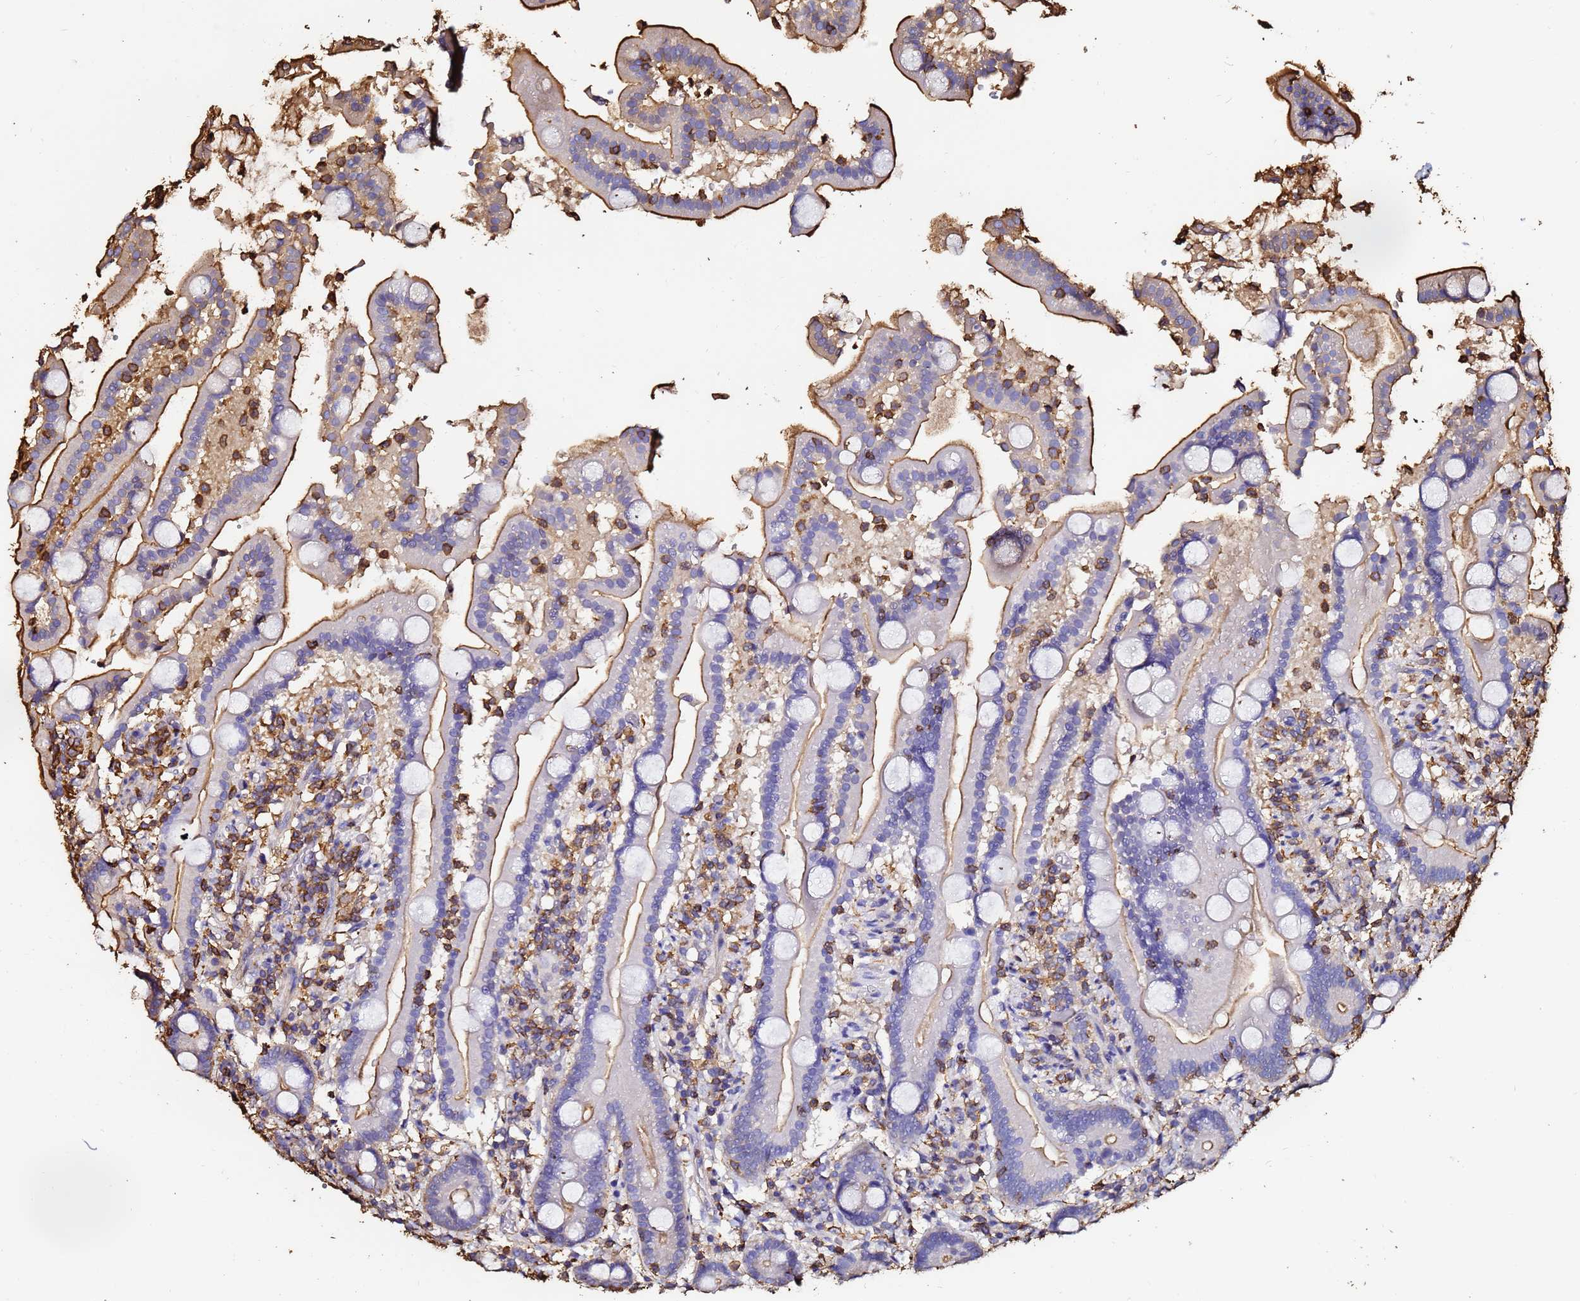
{"staining": {"intensity": "strong", "quantity": "25%-75%", "location": "cytoplasmic/membranous"}, "tissue": "duodenum", "cell_type": "Glandular cells", "image_type": "normal", "snomed": [{"axis": "morphology", "description": "Normal tissue, NOS"}, {"axis": "topography", "description": "Duodenum"}], "caption": "Immunohistochemical staining of benign human duodenum displays high levels of strong cytoplasmic/membranous positivity in about 25%-75% of glandular cells.", "gene": "ACTA1", "patient": {"sex": "male", "age": 55}}